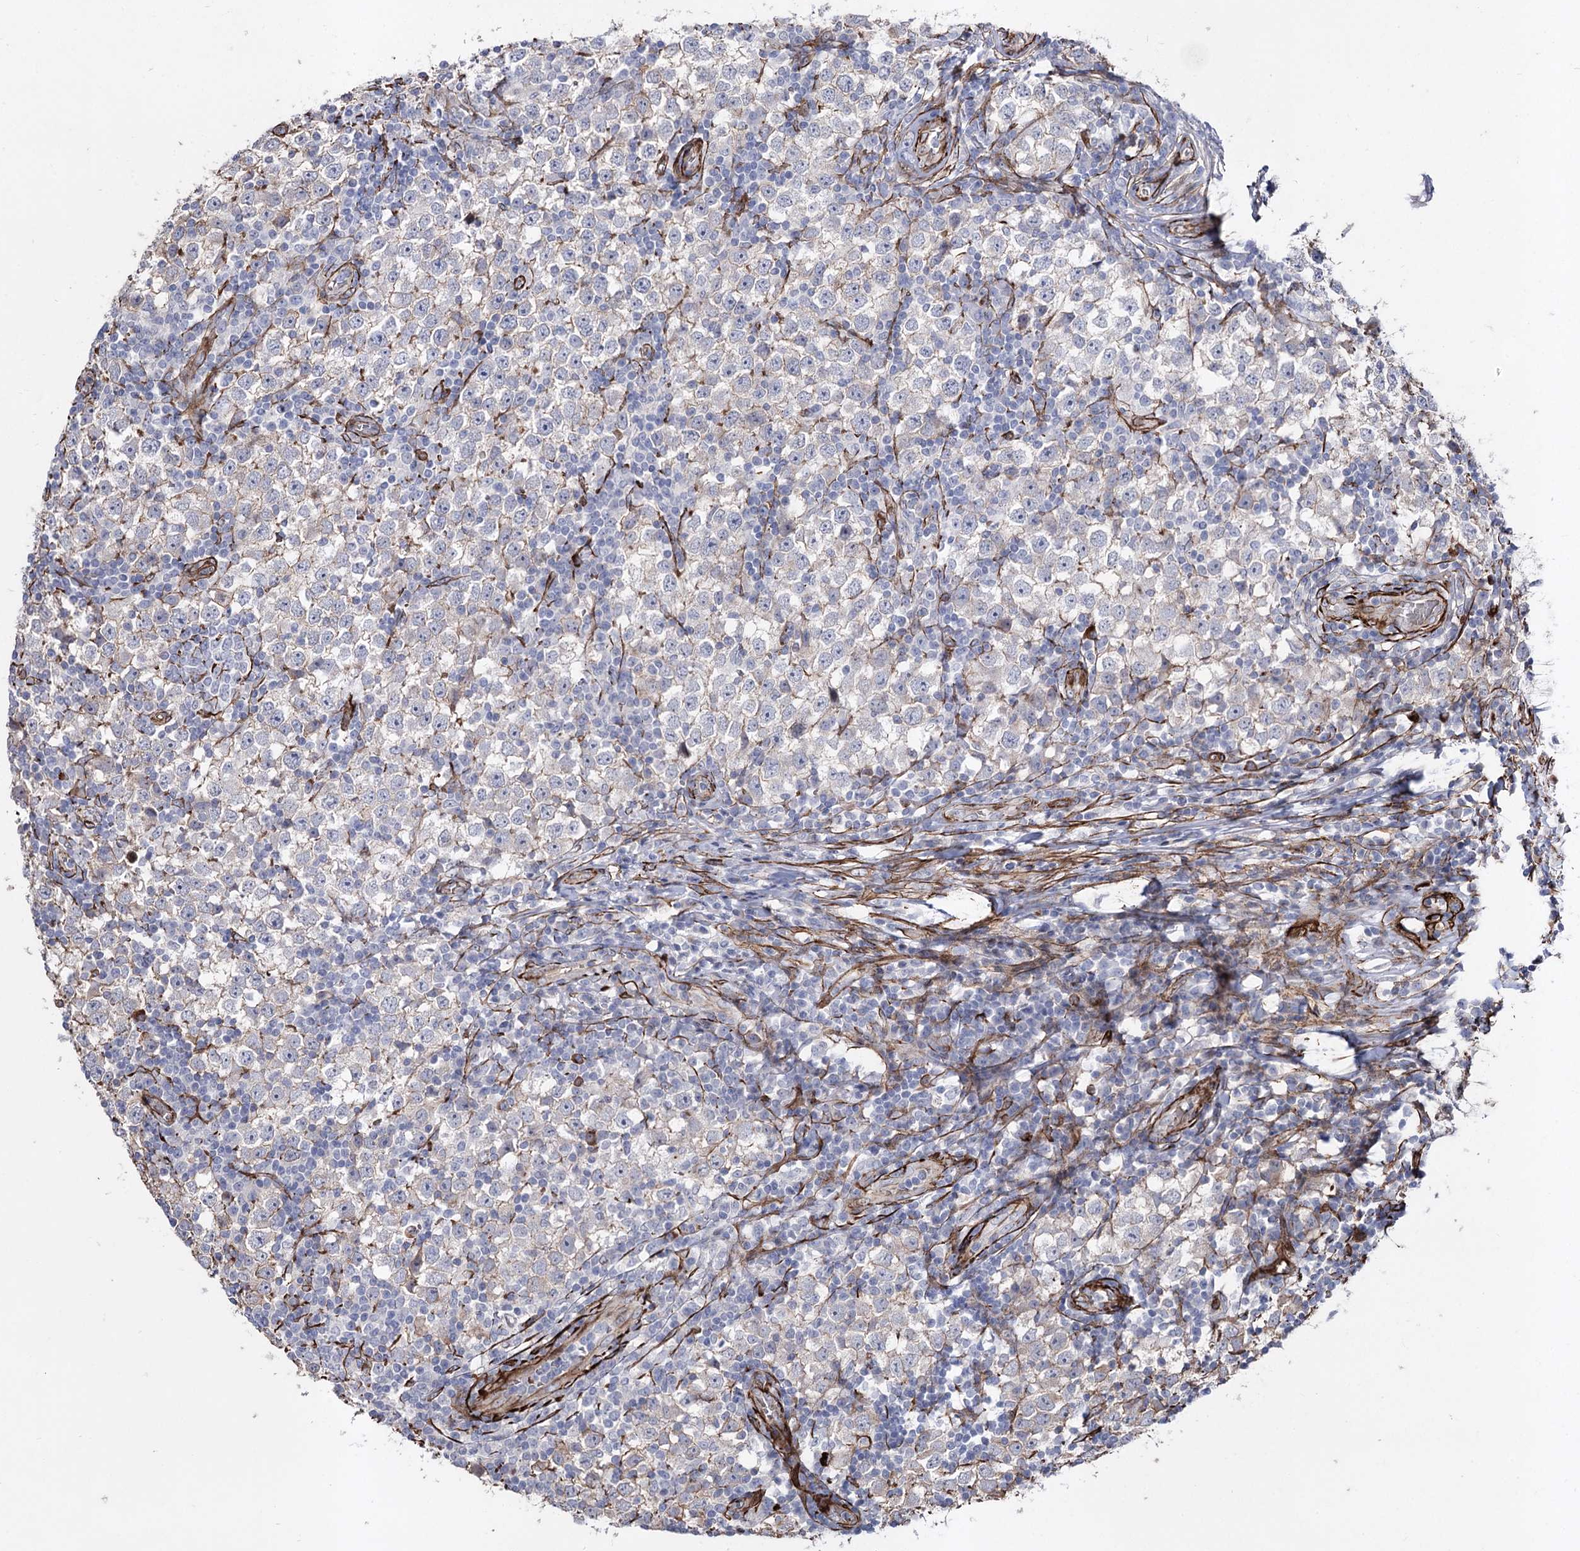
{"staining": {"intensity": "negative", "quantity": "none", "location": "none"}, "tissue": "testis cancer", "cell_type": "Tumor cells", "image_type": "cancer", "snomed": [{"axis": "morphology", "description": "Seminoma, NOS"}, {"axis": "topography", "description": "Testis"}], "caption": "Immunohistochemistry (IHC) histopathology image of neoplastic tissue: testis seminoma stained with DAB (3,3'-diaminobenzidine) shows no significant protein positivity in tumor cells.", "gene": "ARHGAP20", "patient": {"sex": "male", "age": 65}}